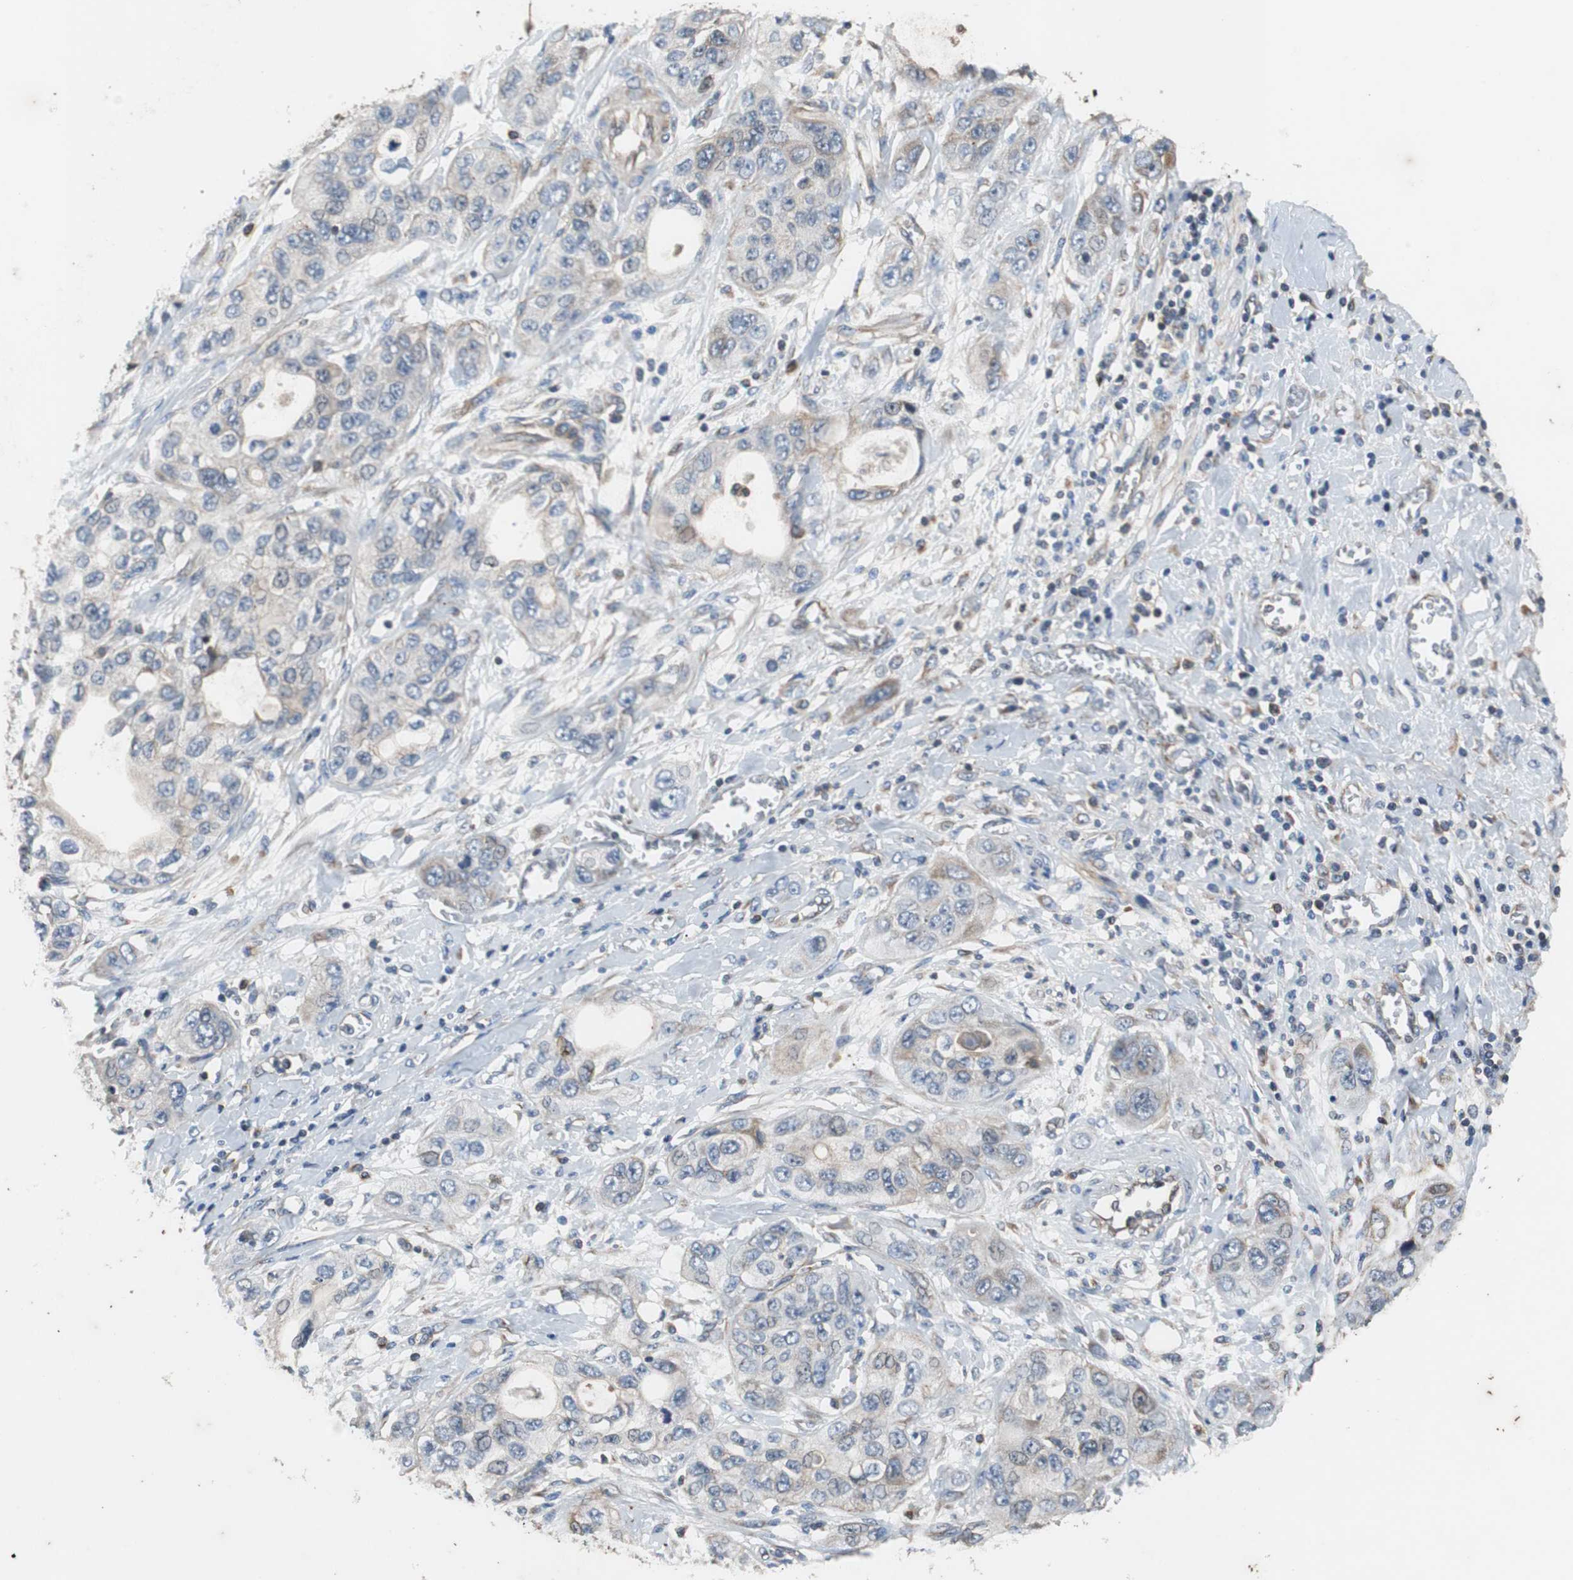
{"staining": {"intensity": "negative", "quantity": "none", "location": "none"}, "tissue": "pancreatic cancer", "cell_type": "Tumor cells", "image_type": "cancer", "snomed": [{"axis": "morphology", "description": "Adenocarcinoma, NOS"}, {"axis": "topography", "description": "Pancreas"}], "caption": "This is an IHC photomicrograph of pancreatic adenocarcinoma. There is no staining in tumor cells.", "gene": "ACTR3", "patient": {"sex": "female", "age": 70}}